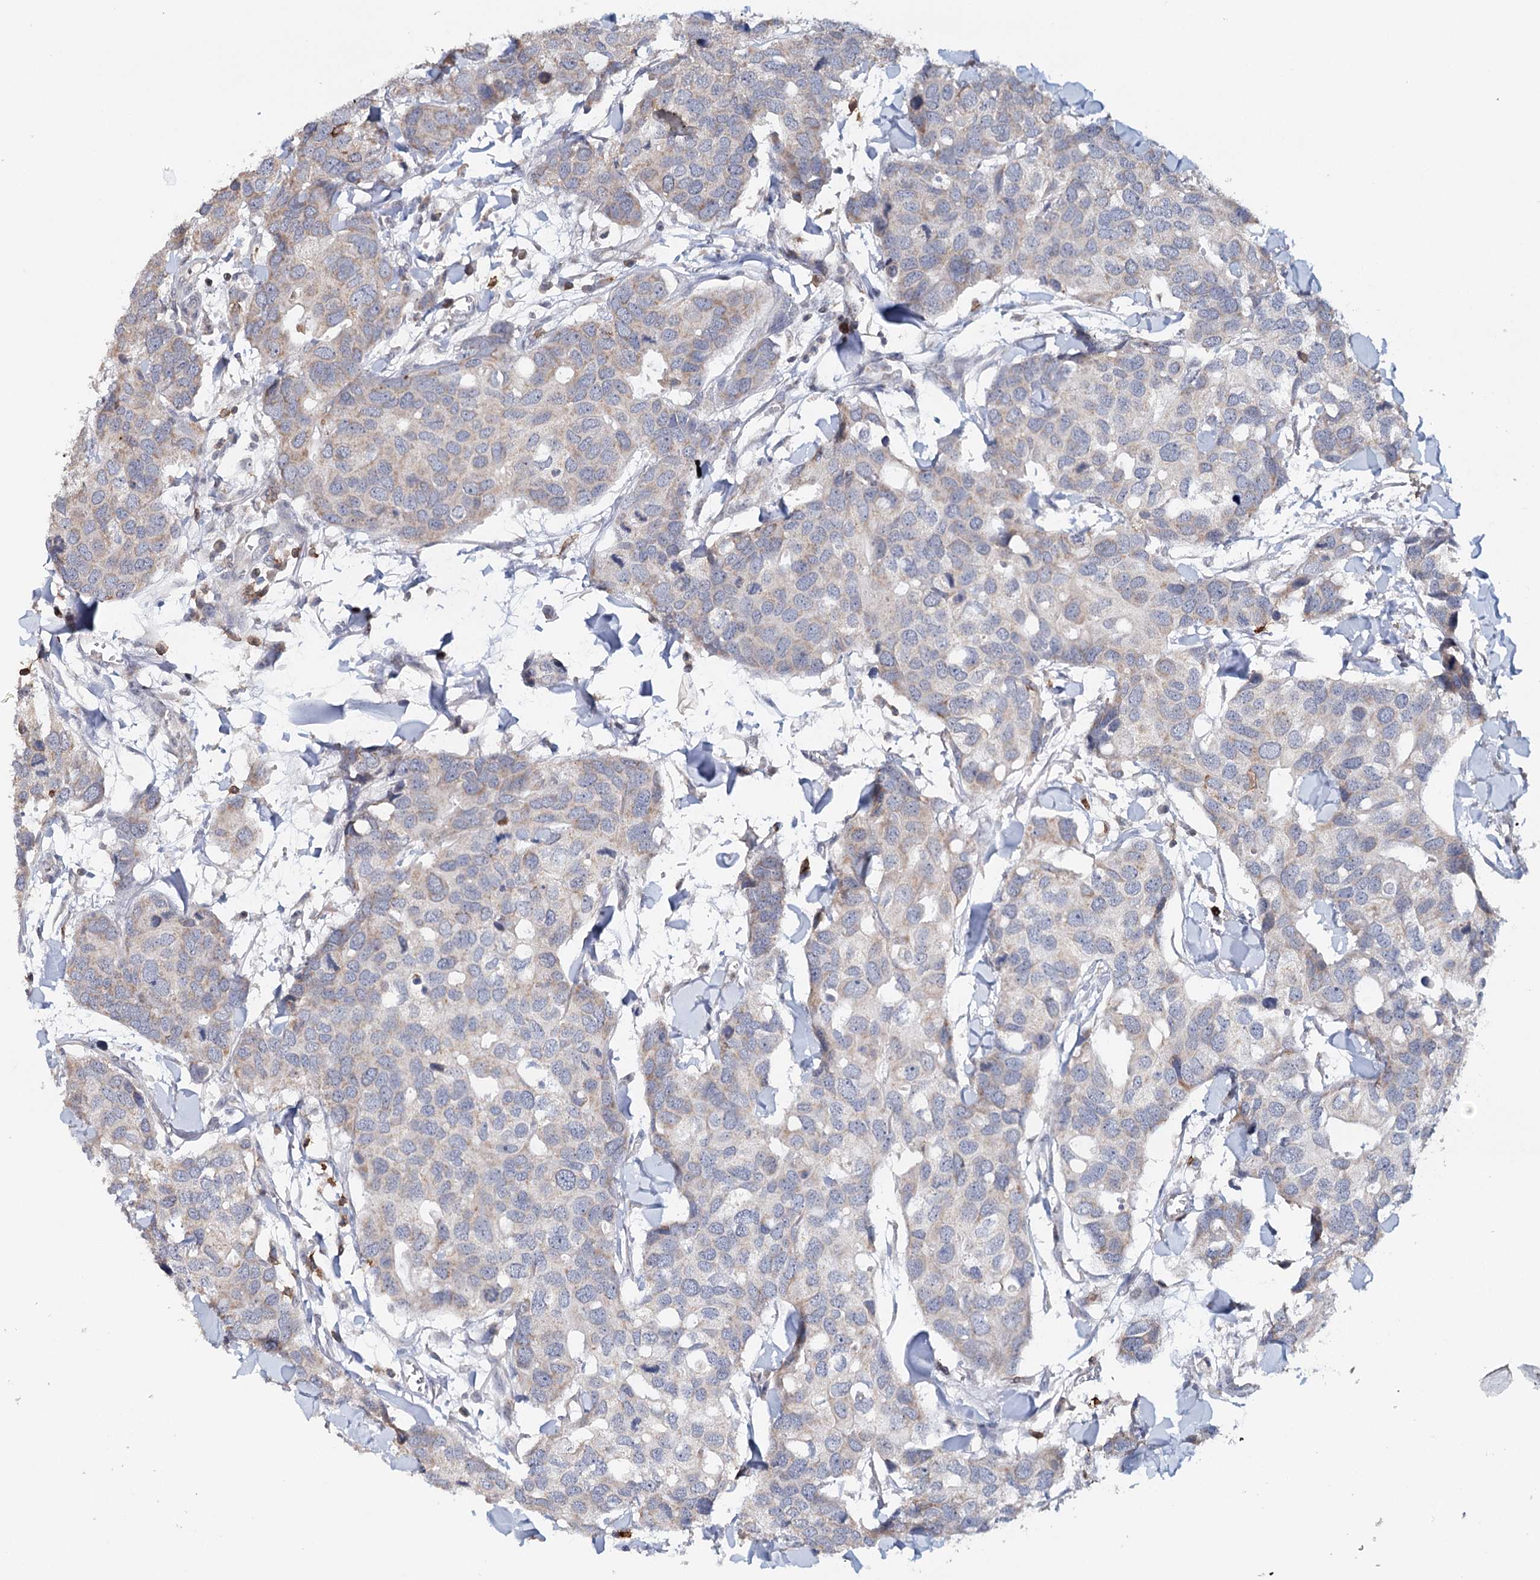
{"staining": {"intensity": "weak", "quantity": "<25%", "location": "cytoplasmic/membranous"}, "tissue": "breast cancer", "cell_type": "Tumor cells", "image_type": "cancer", "snomed": [{"axis": "morphology", "description": "Duct carcinoma"}, {"axis": "topography", "description": "Breast"}], "caption": "The micrograph demonstrates no significant staining in tumor cells of breast intraductal carcinoma.", "gene": "ICOS", "patient": {"sex": "female", "age": 83}}